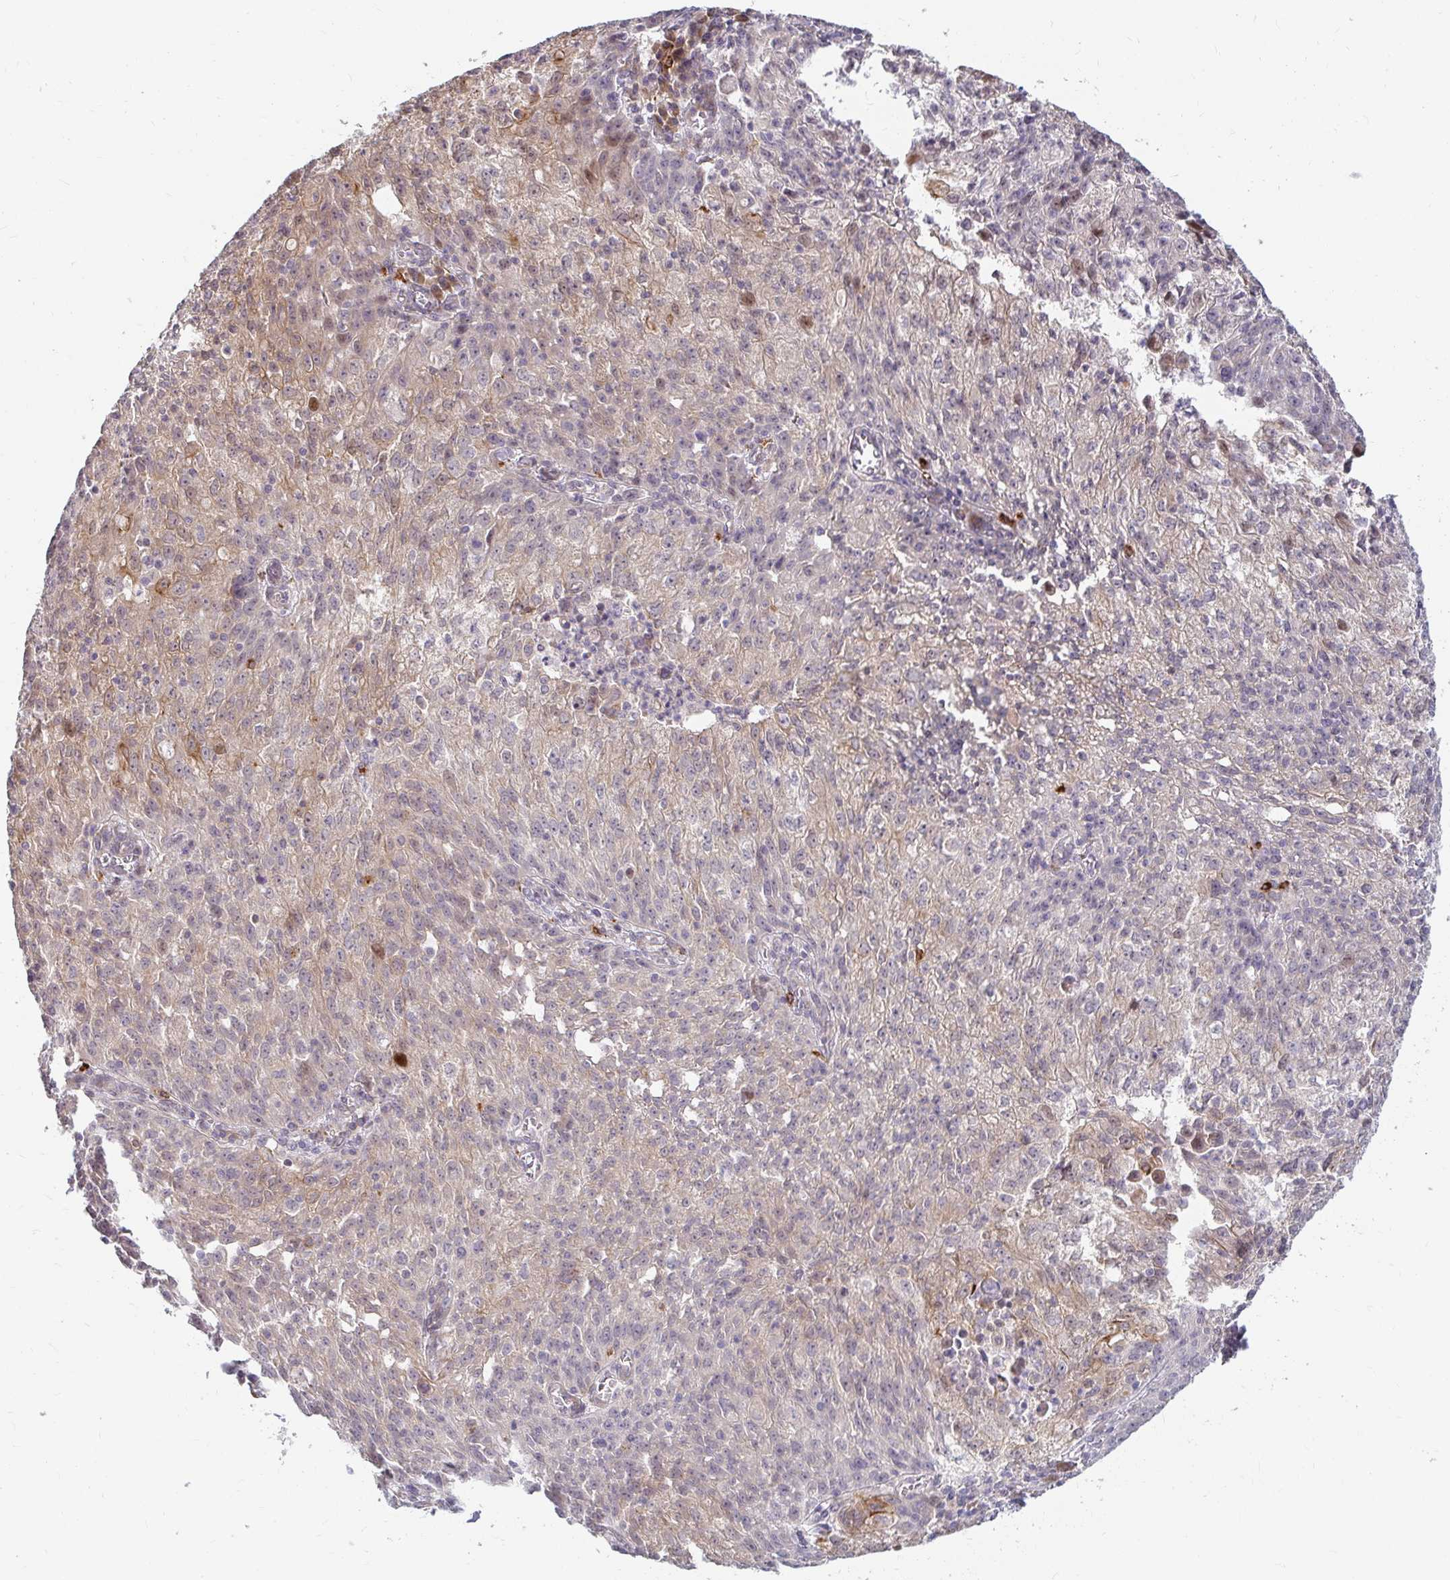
{"staining": {"intensity": "weak", "quantity": "<25%", "location": "cytoplasmic/membranous"}, "tissue": "lung cancer", "cell_type": "Tumor cells", "image_type": "cancer", "snomed": [{"axis": "morphology", "description": "Squamous cell carcinoma, NOS"}, {"axis": "morphology", "description": "Squamous cell carcinoma, metastatic, NOS"}, {"axis": "topography", "description": "Bronchus"}, {"axis": "topography", "description": "Lung"}], "caption": "DAB (3,3'-diaminobenzidine) immunohistochemical staining of human lung cancer exhibits no significant positivity in tumor cells.", "gene": "CAST", "patient": {"sex": "male", "age": 62}}